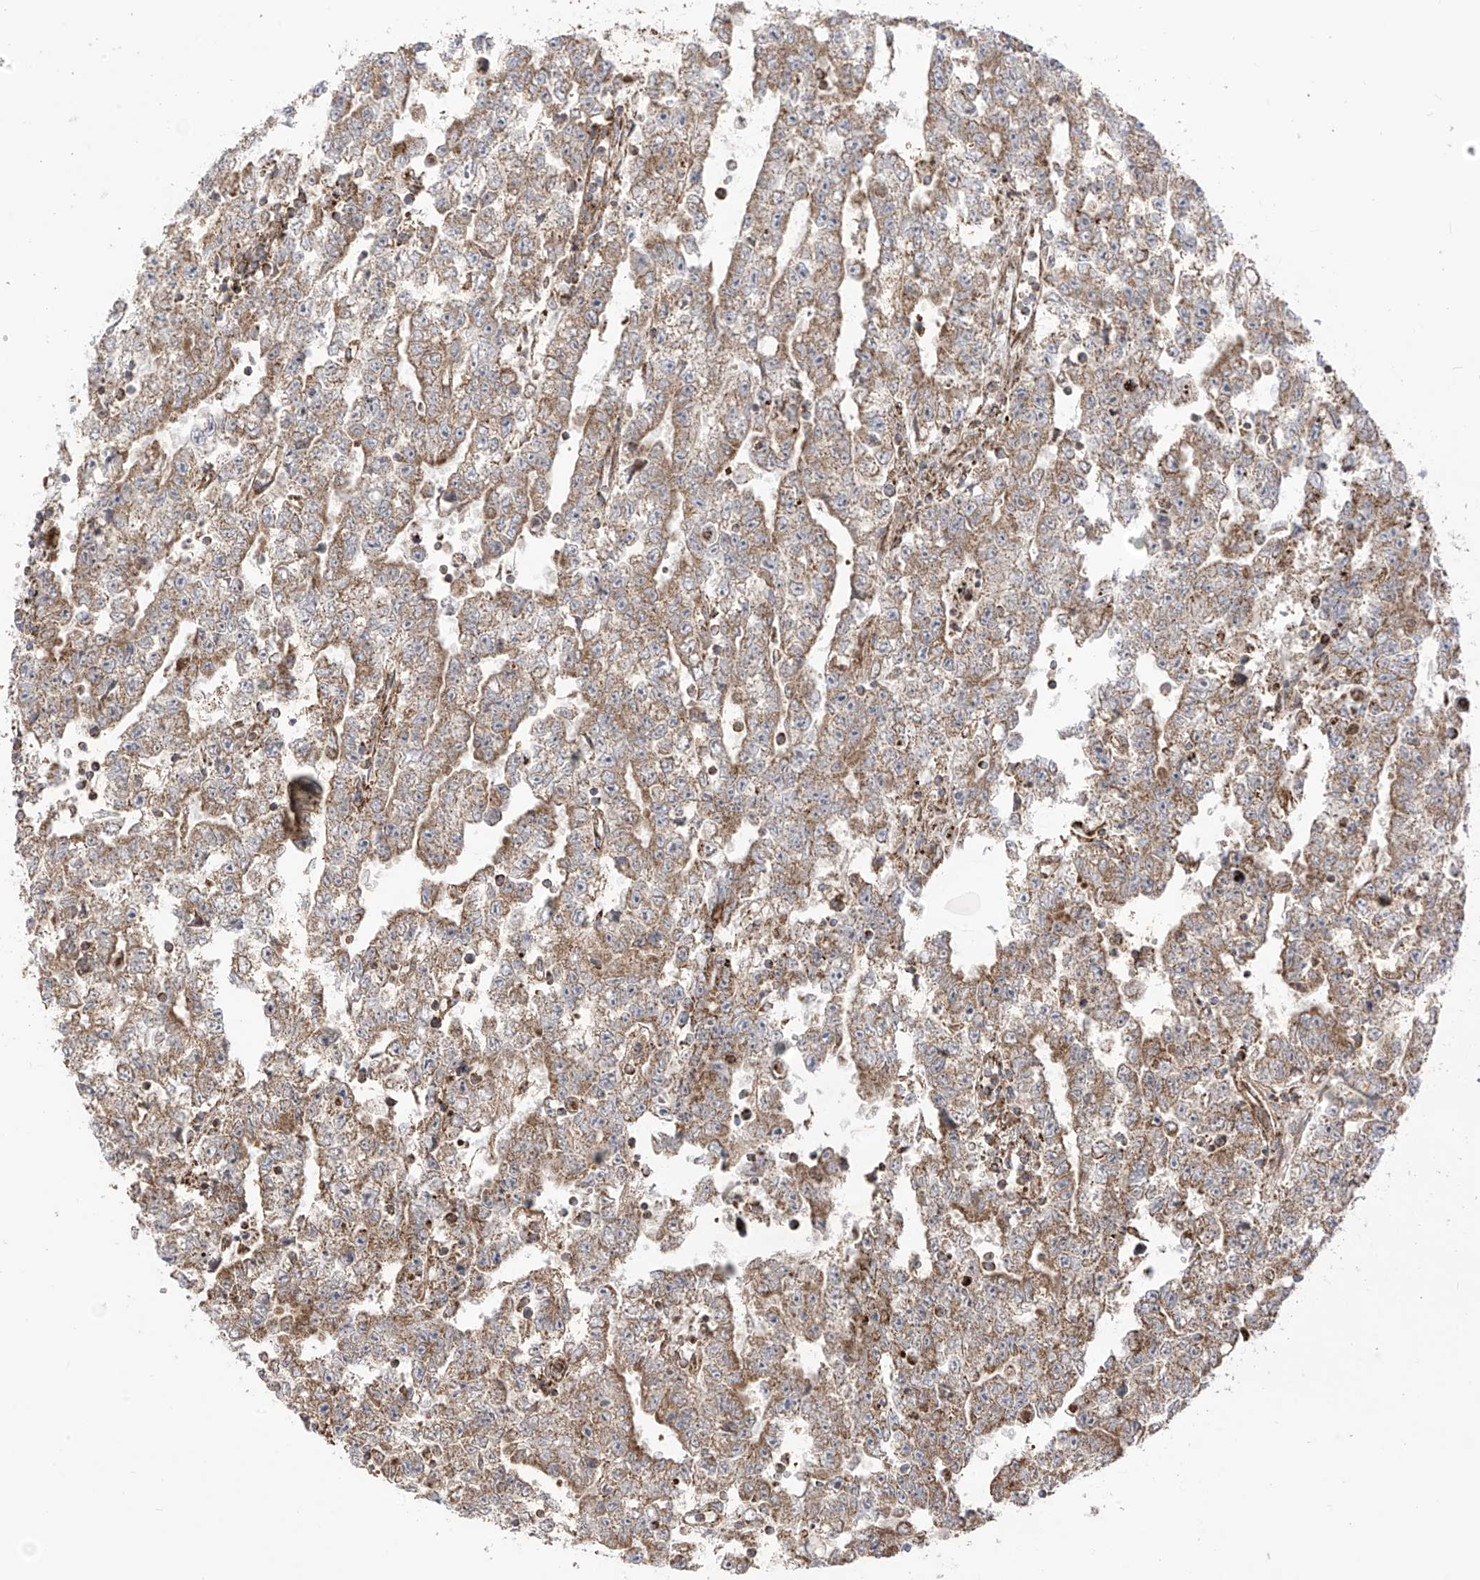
{"staining": {"intensity": "moderate", "quantity": ">75%", "location": "cytoplasmic/membranous"}, "tissue": "testis cancer", "cell_type": "Tumor cells", "image_type": "cancer", "snomed": [{"axis": "morphology", "description": "Carcinoma, Embryonal, NOS"}, {"axis": "topography", "description": "Testis"}], "caption": "An image showing moderate cytoplasmic/membranous staining in approximately >75% of tumor cells in testis embryonal carcinoma, as visualized by brown immunohistochemical staining.", "gene": "REPS1", "patient": {"sex": "male", "age": 25}}